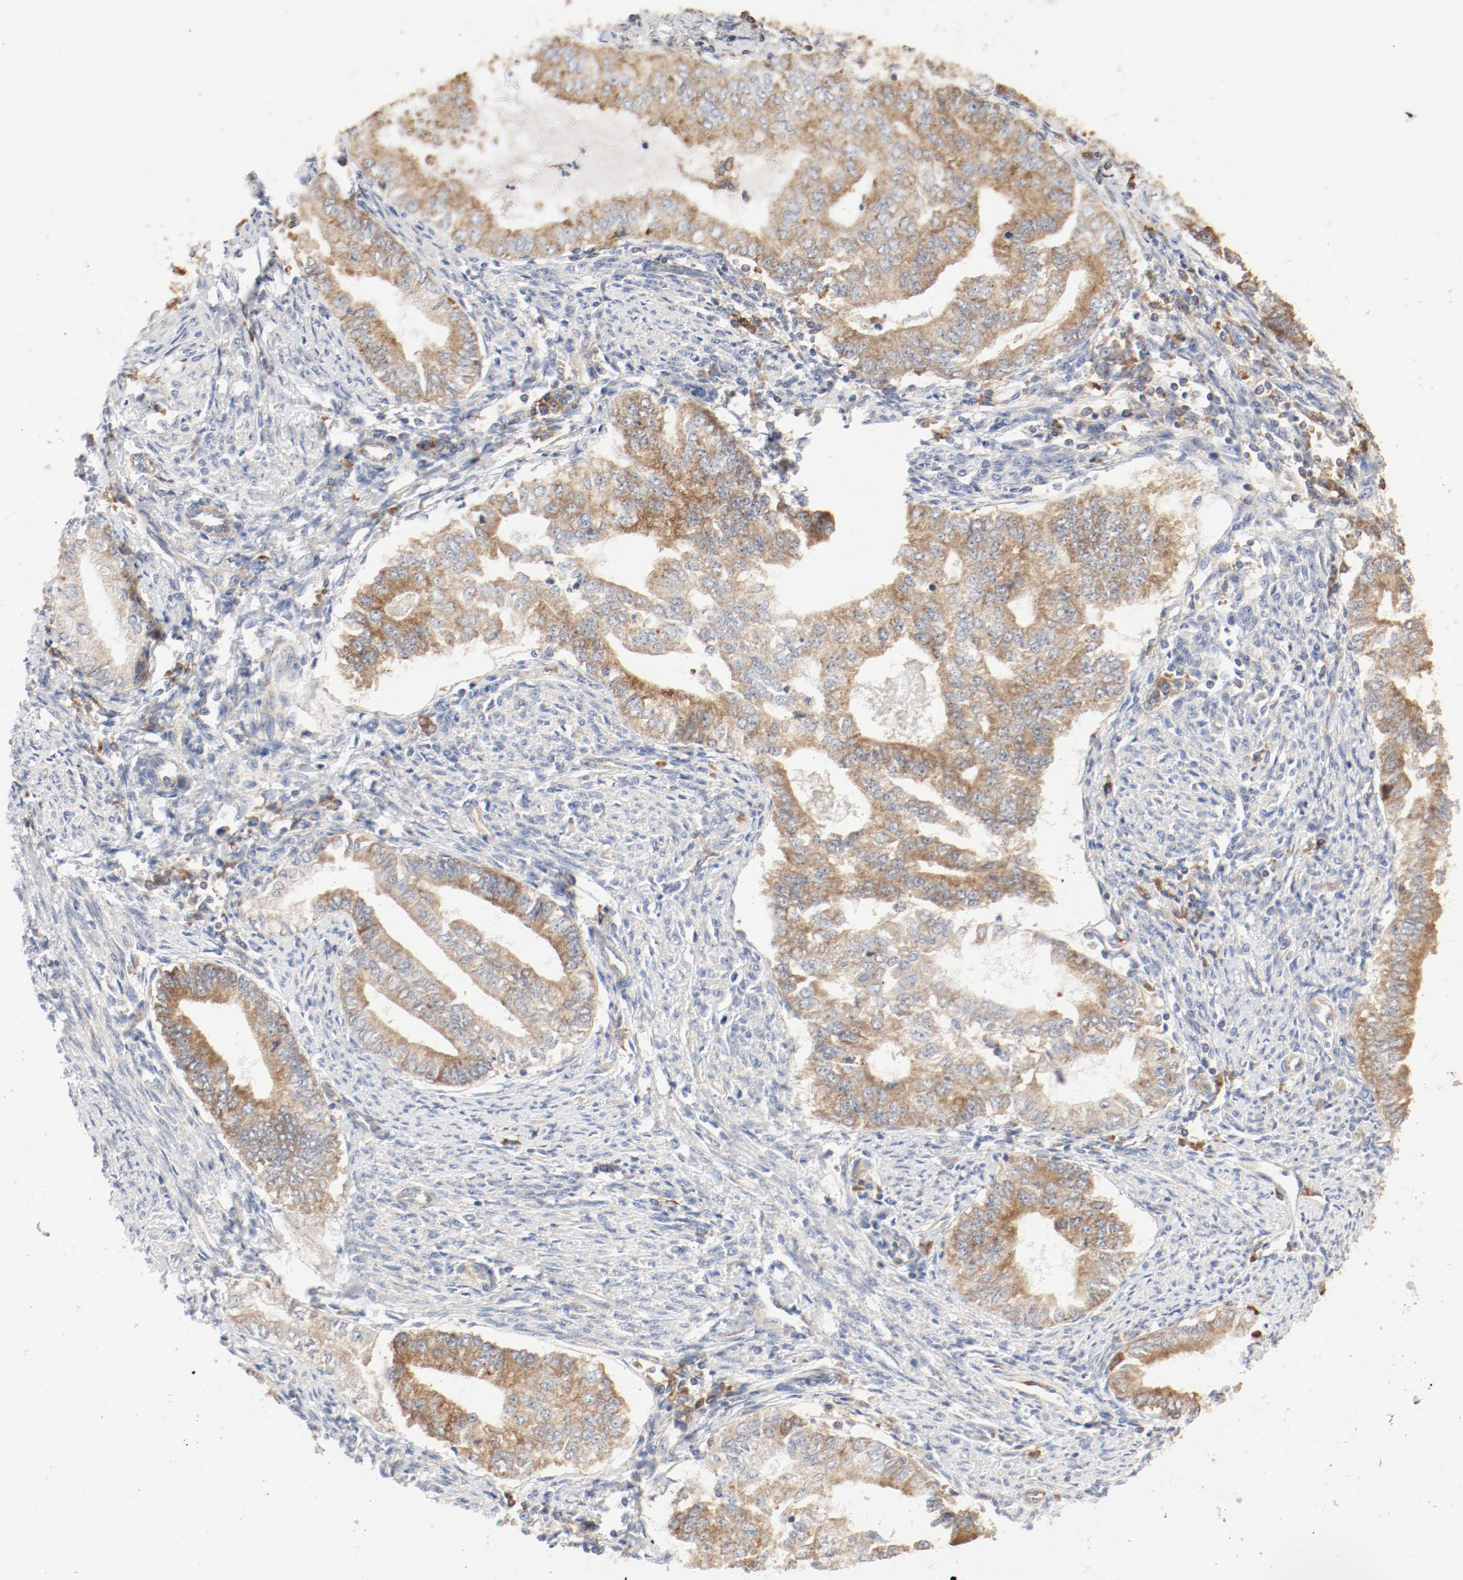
{"staining": {"intensity": "moderate", "quantity": ">75%", "location": "cytoplasmic/membranous"}, "tissue": "endometrial cancer", "cell_type": "Tumor cells", "image_type": "cancer", "snomed": [{"axis": "morphology", "description": "Adenocarcinoma, NOS"}, {"axis": "topography", "description": "Endometrium"}], "caption": "Protein staining by IHC displays moderate cytoplasmic/membranous expression in approximately >75% of tumor cells in adenocarcinoma (endometrial).", "gene": "RPS6", "patient": {"sex": "female", "age": 66}}